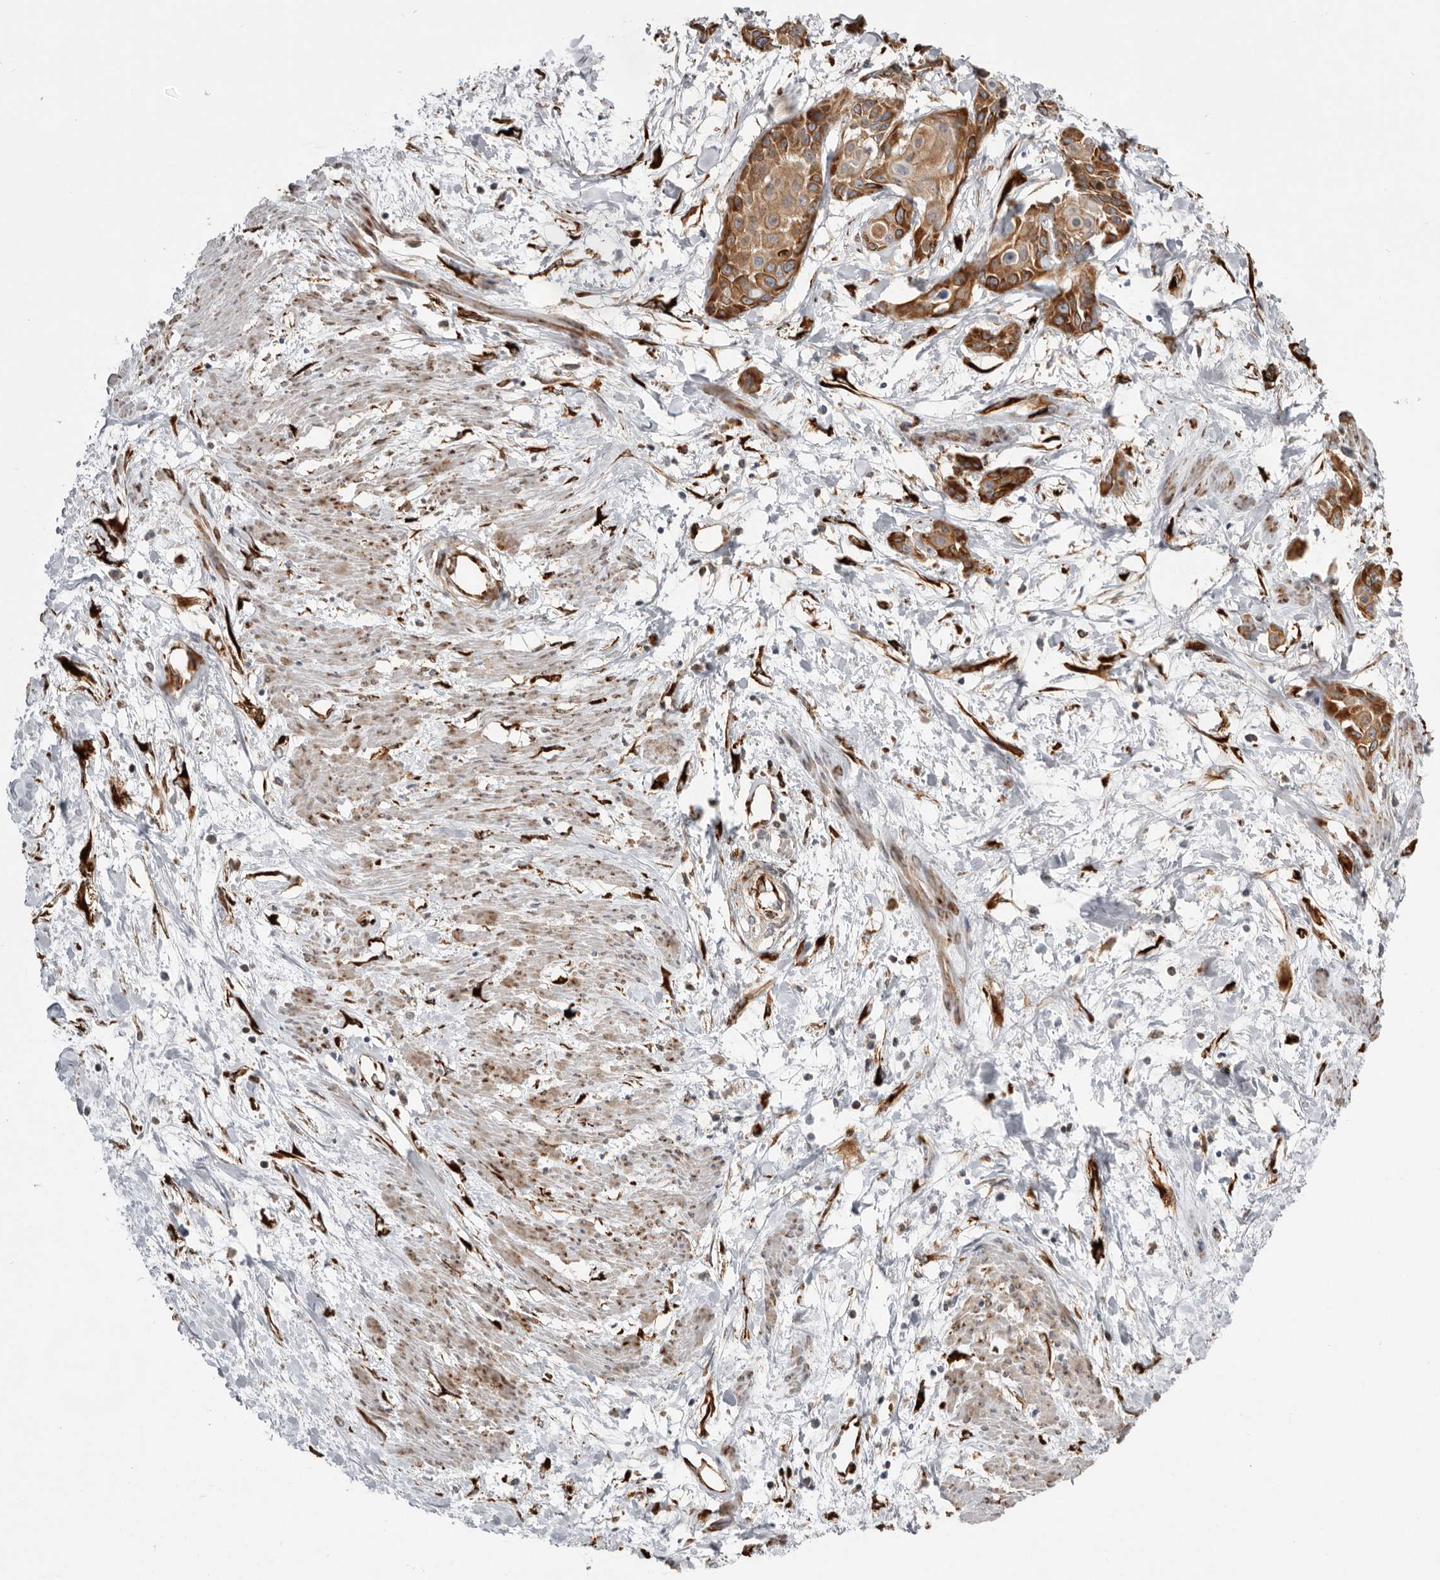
{"staining": {"intensity": "moderate", "quantity": ">75%", "location": "cytoplasmic/membranous"}, "tissue": "cervical cancer", "cell_type": "Tumor cells", "image_type": "cancer", "snomed": [{"axis": "morphology", "description": "Squamous cell carcinoma, NOS"}, {"axis": "topography", "description": "Cervix"}], "caption": "Protein staining reveals moderate cytoplasmic/membranous staining in about >75% of tumor cells in cervical squamous cell carcinoma. Nuclei are stained in blue.", "gene": "WDTC1", "patient": {"sex": "female", "age": 57}}